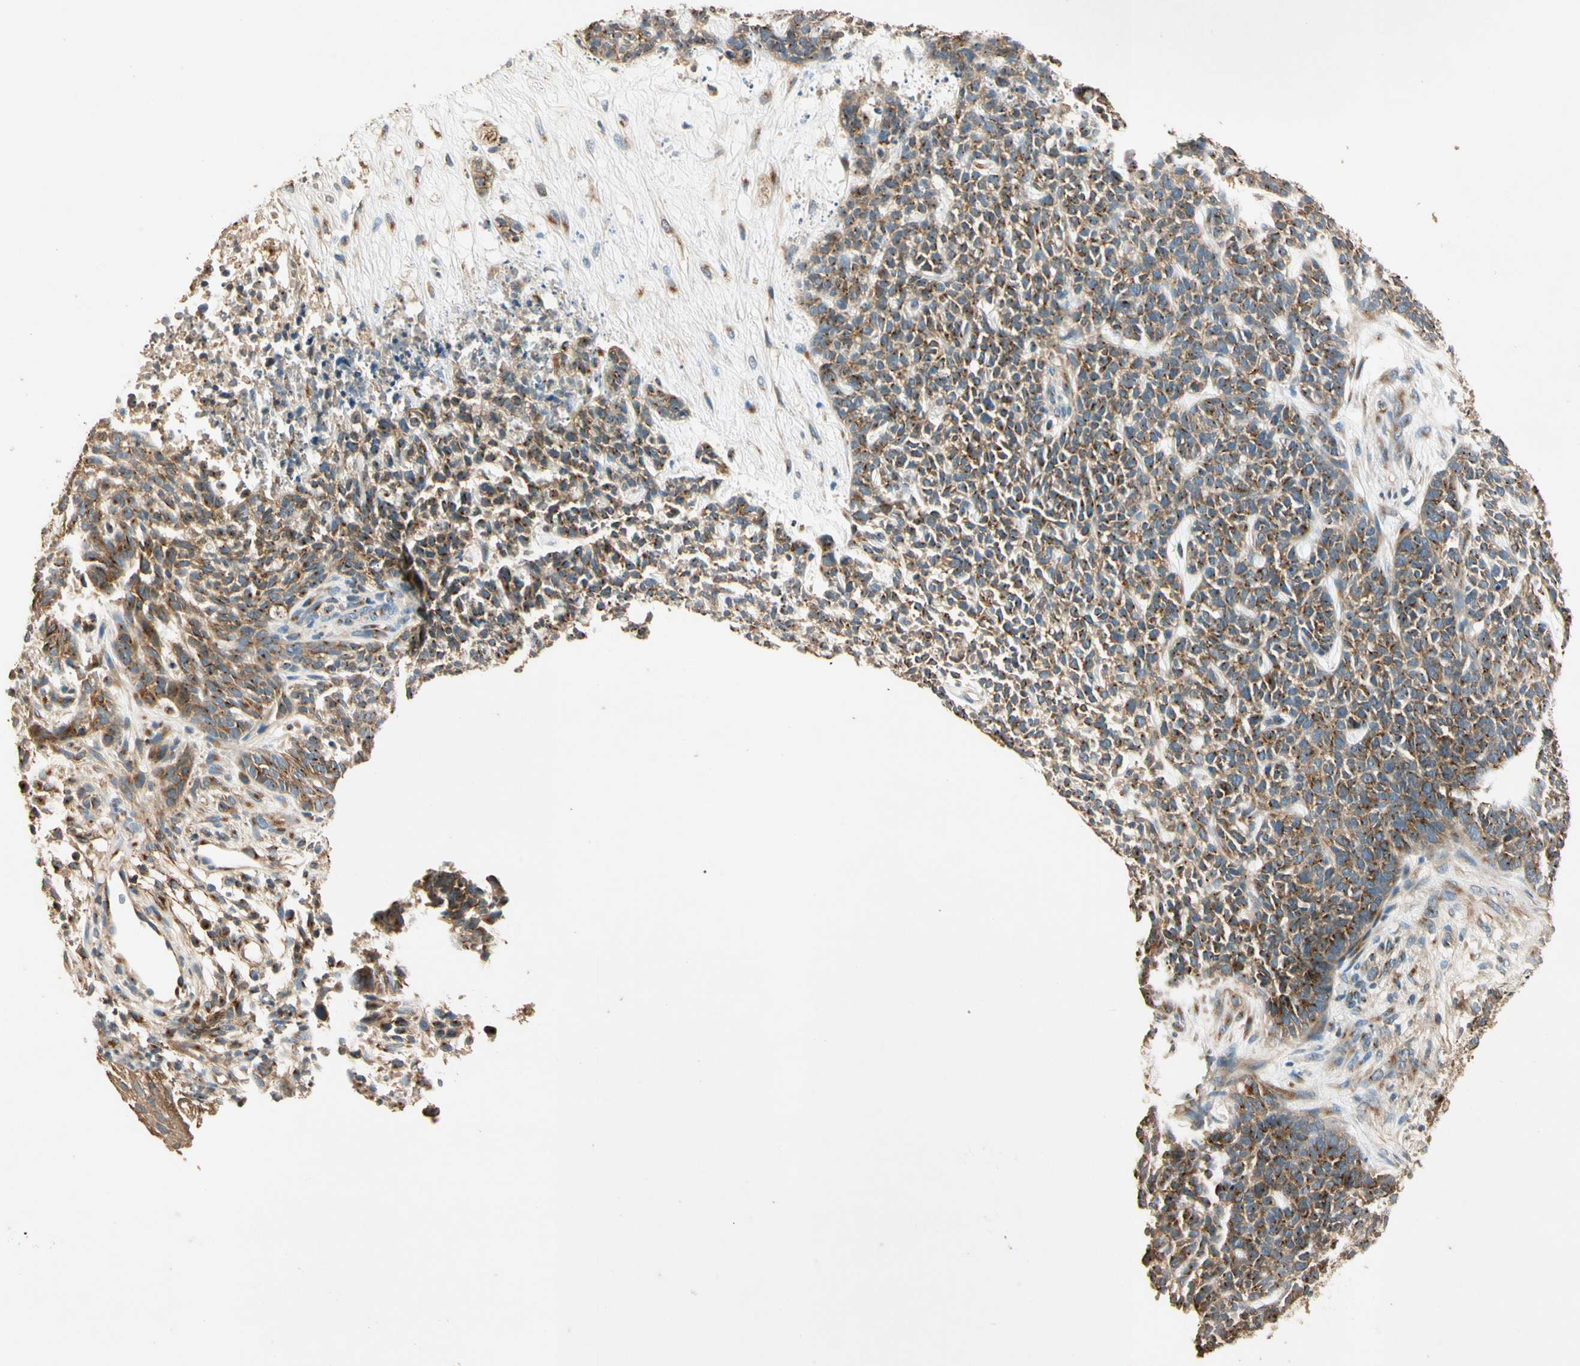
{"staining": {"intensity": "moderate", "quantity": ">75%", "location": "cytoplasmic/membranous"}, "tissue": "skin cancer", "cell_type": "Tumor cells", "image_type": "cancer", "snomed": [{"axis": "morphology", "description": "Basal cell carcinoma"}, {"axis": "topography", "description": "Skin"}], "caption": "Immunohistochemistry micrograph of basal cell carcinoma (skin) stained for a protein (brown), which demonstrates medium levels of moderate cytoplasmic/membranous expression in approximately >75% of tumor cells.", "gene": "AKAP9", "patient": {"sex": "female", "age": 84}}